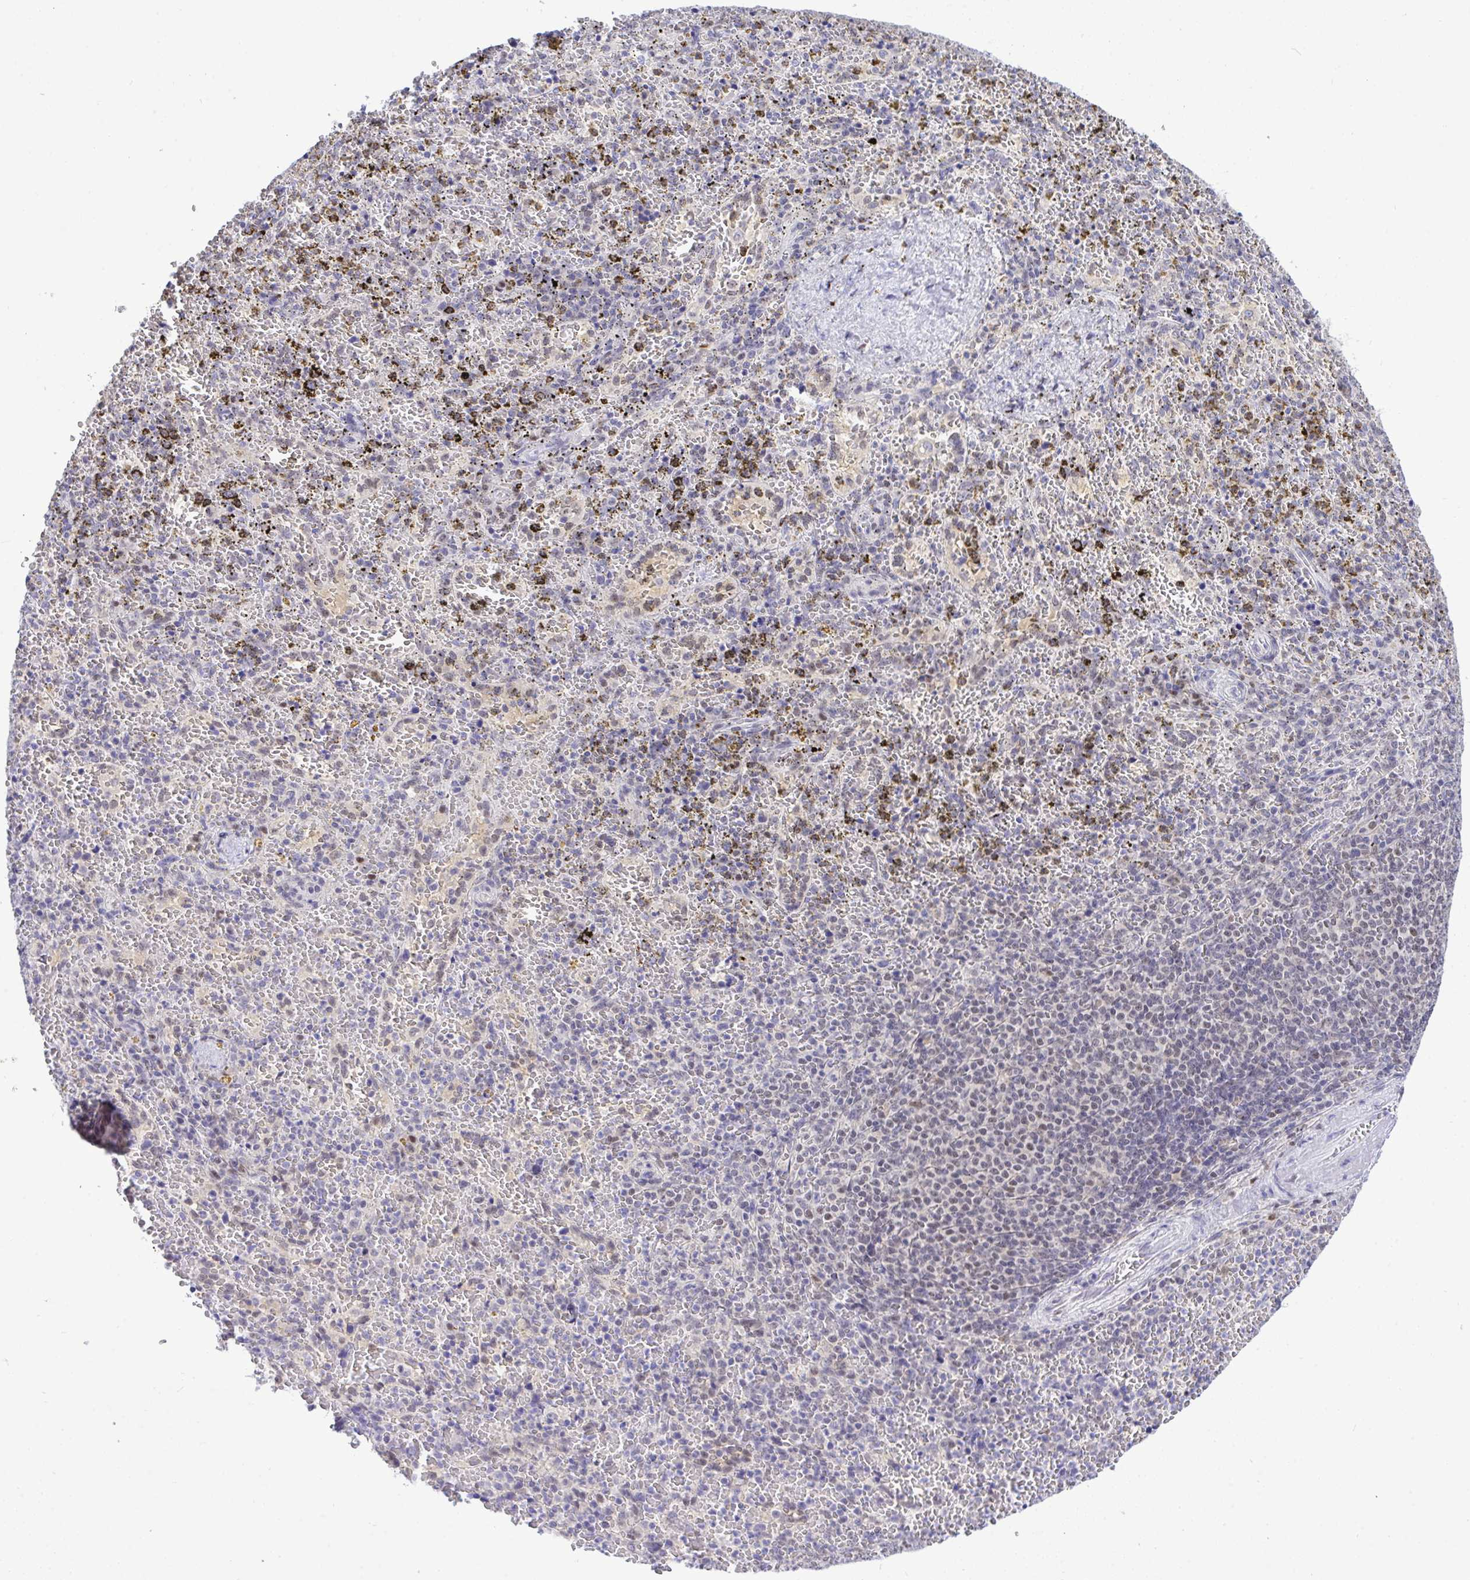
{"staining": {"intensity": "negative", "quantity": "none", "location": "none"}, "tissue": "spleen", "cell_type": "Cells in red pulp", "image_type": "normal", "snomed": [{"axis": "morphology", "description": "Normal tissue, NOS"}, {"axis": "topography", "description": "Spleen"}], "caption": "Cells in red pulp are negative for brown protein staining in unremarkable spleen. Brightfield microscopy of immunohistochemistry (IHC) stained with DAB (brown) and hematoxylin (blue), captured at high magnification.", "gene": "THOP1", "patient": {"sex": "female", "age": 50}}